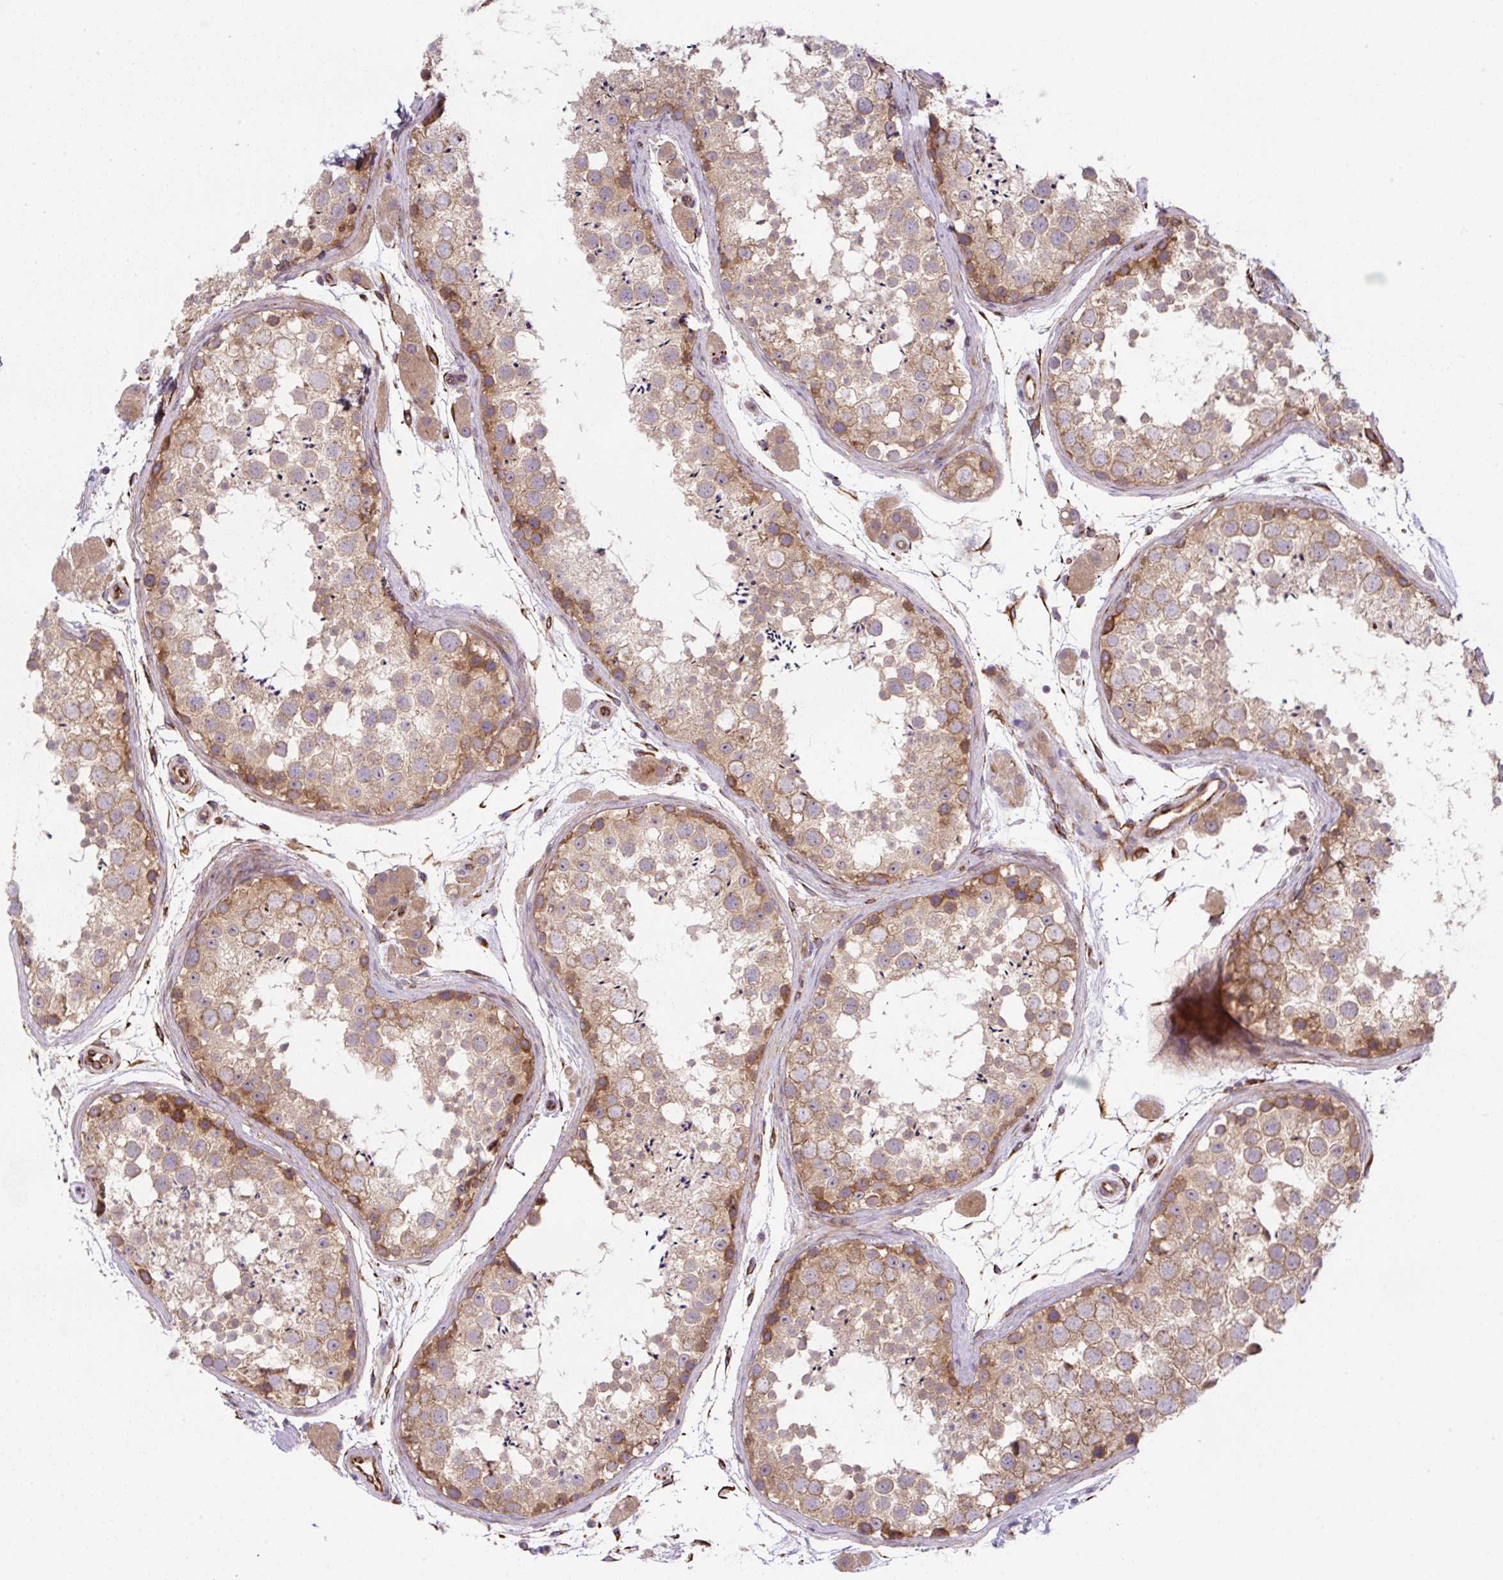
{"staining": {"intensity": "moderate", "quantity": ">75%", "location": "cytoplasmic/membranous"}, "tissue": "testis", "cell_type": "Cells in seminiferous ducts", "image_type": "normal", "snomed": [{"axis": "morphology", "description": "Normal tissue, NOS"}, {"axis": "topography", "description": "Testis"}], "caption": "This is a micrograph of immunohistochemistry (IHC) staining of normal testis, which shows moderate staining in the cytoplasmic/membranous of cells in seminiferous ducts.", "gene": "APOBEC3D", "patient": {"sex": "male", "age": 41}}